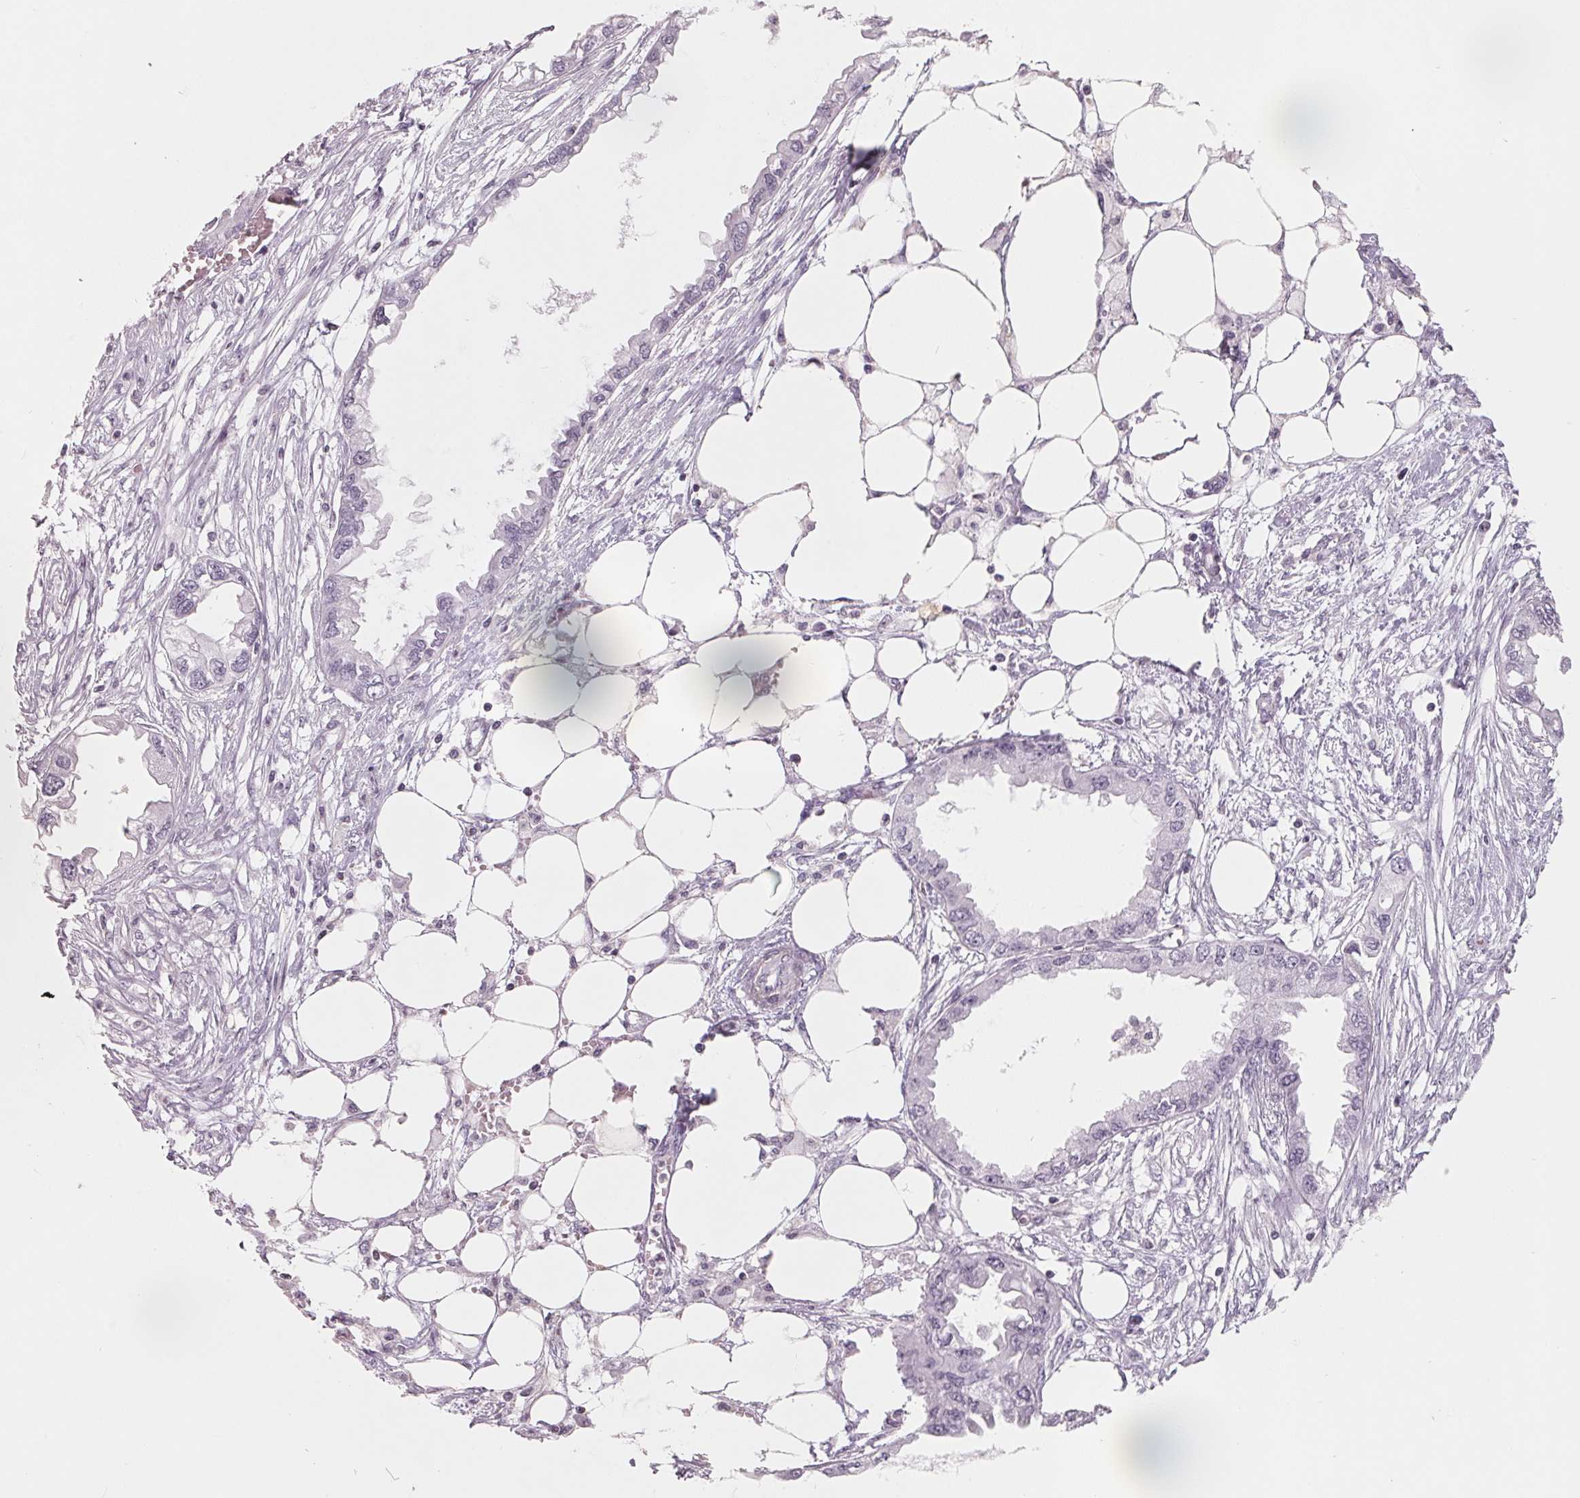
{"staining": {"intensity": "negative", "quantity": "none", "location": "none"}, "tissue": "endometrial cancer", "cell_type": "Tumor cells", "image_type": "cancer", "snomed": [{"axis": "morphology", "description": "Adenocarcinoma, NOS"}, {"axis": "morphology", "description": "Adenocarcinoma, metastatic, NOS"}, {"axis": "topography", "description": "Adipose tissue"}, {"axis": "topography", "description": "Endometrium"}], "caption": "Tumor cells are negative for protein expression in human endometrial cancer.", "gene": "FTCD", "patient": {"sex": "female", "age": 67}}